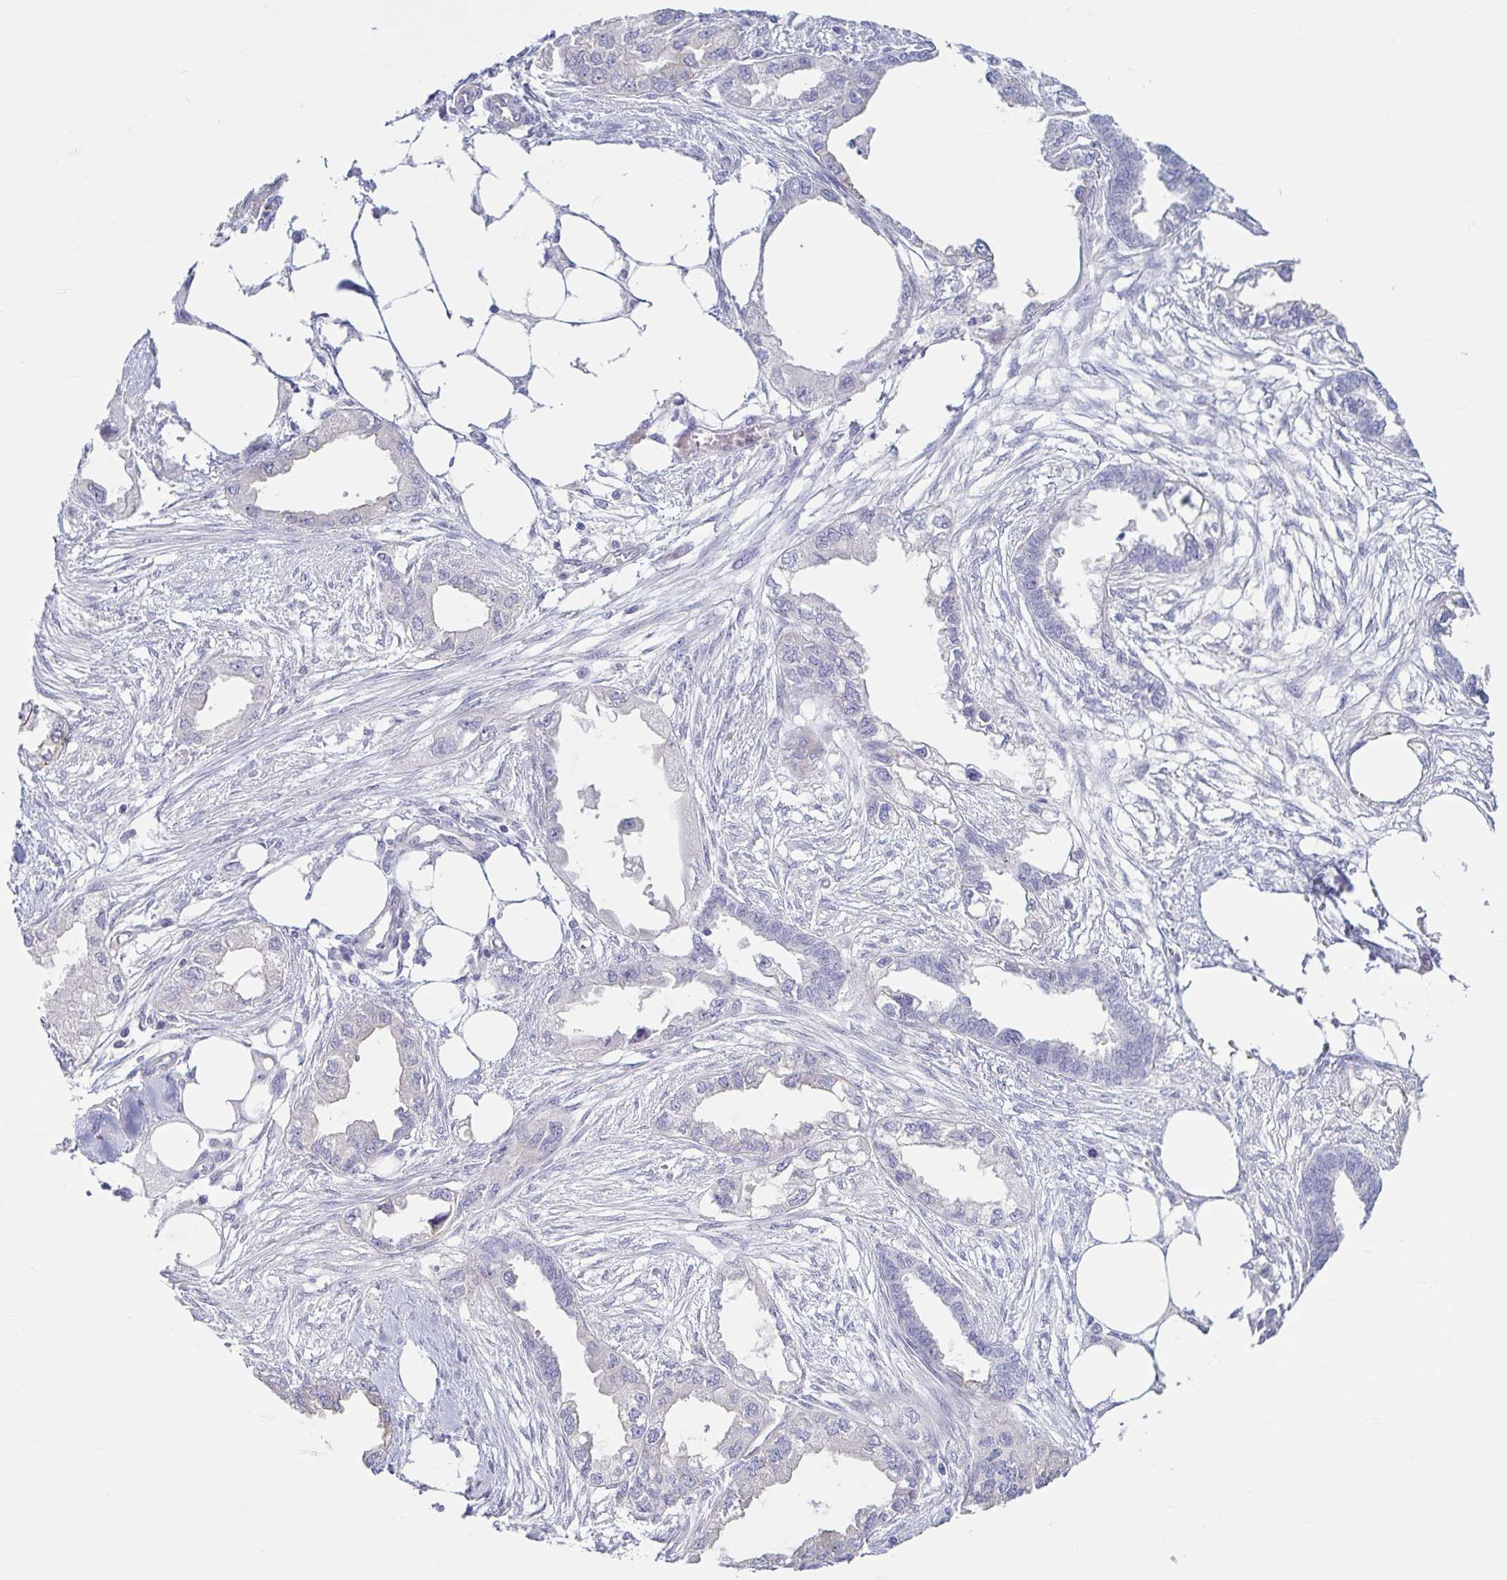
{"staining": {"intensity": "weak", "quantity": "<25%", "location": "cytoplasmic/membranous"}, "tissue": "endometrial cancer", "cell_type": "Tumor cells", "image_type": "cancer", "snomed": [{"axis": "morphology", "description": "Adenocarcinoma, NOS"}, {"axis": "morphology", "description": "Adenocarcinoma, metastatic, NOS"}, {"axis": "topography", "description": "Adipose tissue"}, {"axis": "topography", "description": "Endometrium"}], "caption": "Image shows no significant protein positivity in tumor cells of endometrial cancer (adenocarcinoma). The staining was performed using DAB (3,3'-diaminobenzidine) to visualize the protein expression in brown, while the nuclei were stained in blue with hematoxylin (Magnification: 20x).", "gene": "TNNI2", "patient": {"sex": "female", "age": 67}}